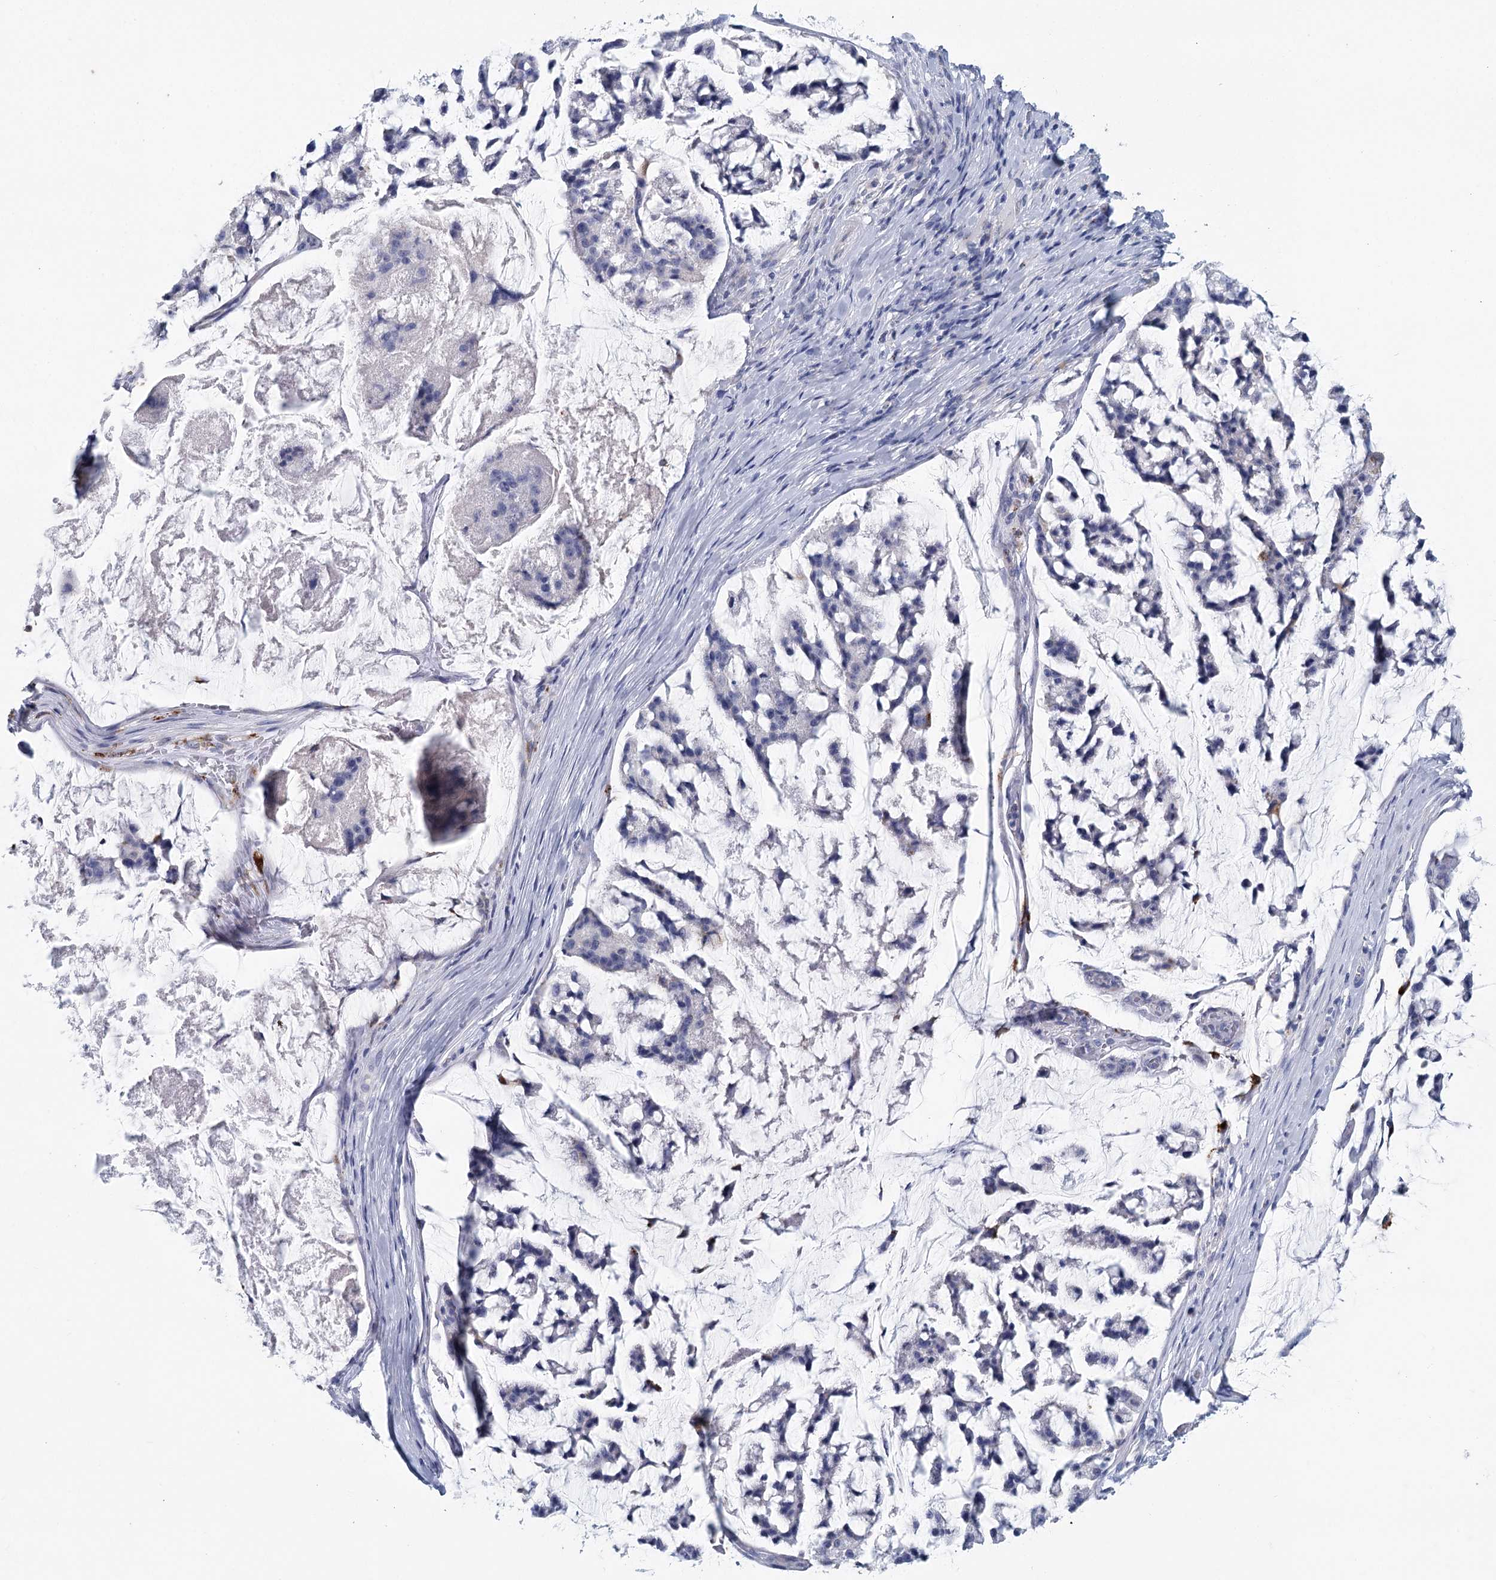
{"staining": {"intensity": "negative", "quantity": "none", "location": "none"}, "tissue": "stomach cancer", "cell_type": "Tumor cells", "image_type": "cancer", "snomed": [{"axis": "morphology", "description": "Adenocarcinoma, NOS"}, {"axis": "topography", "description": "Stomach, lower"}], "caption": "Immunohistochemistry of stomach cancer (adenocarcinoma) shows no expression in tumor cells.", "gene": "METTL7B", "patient": {"sex": "male", "age": 67}}